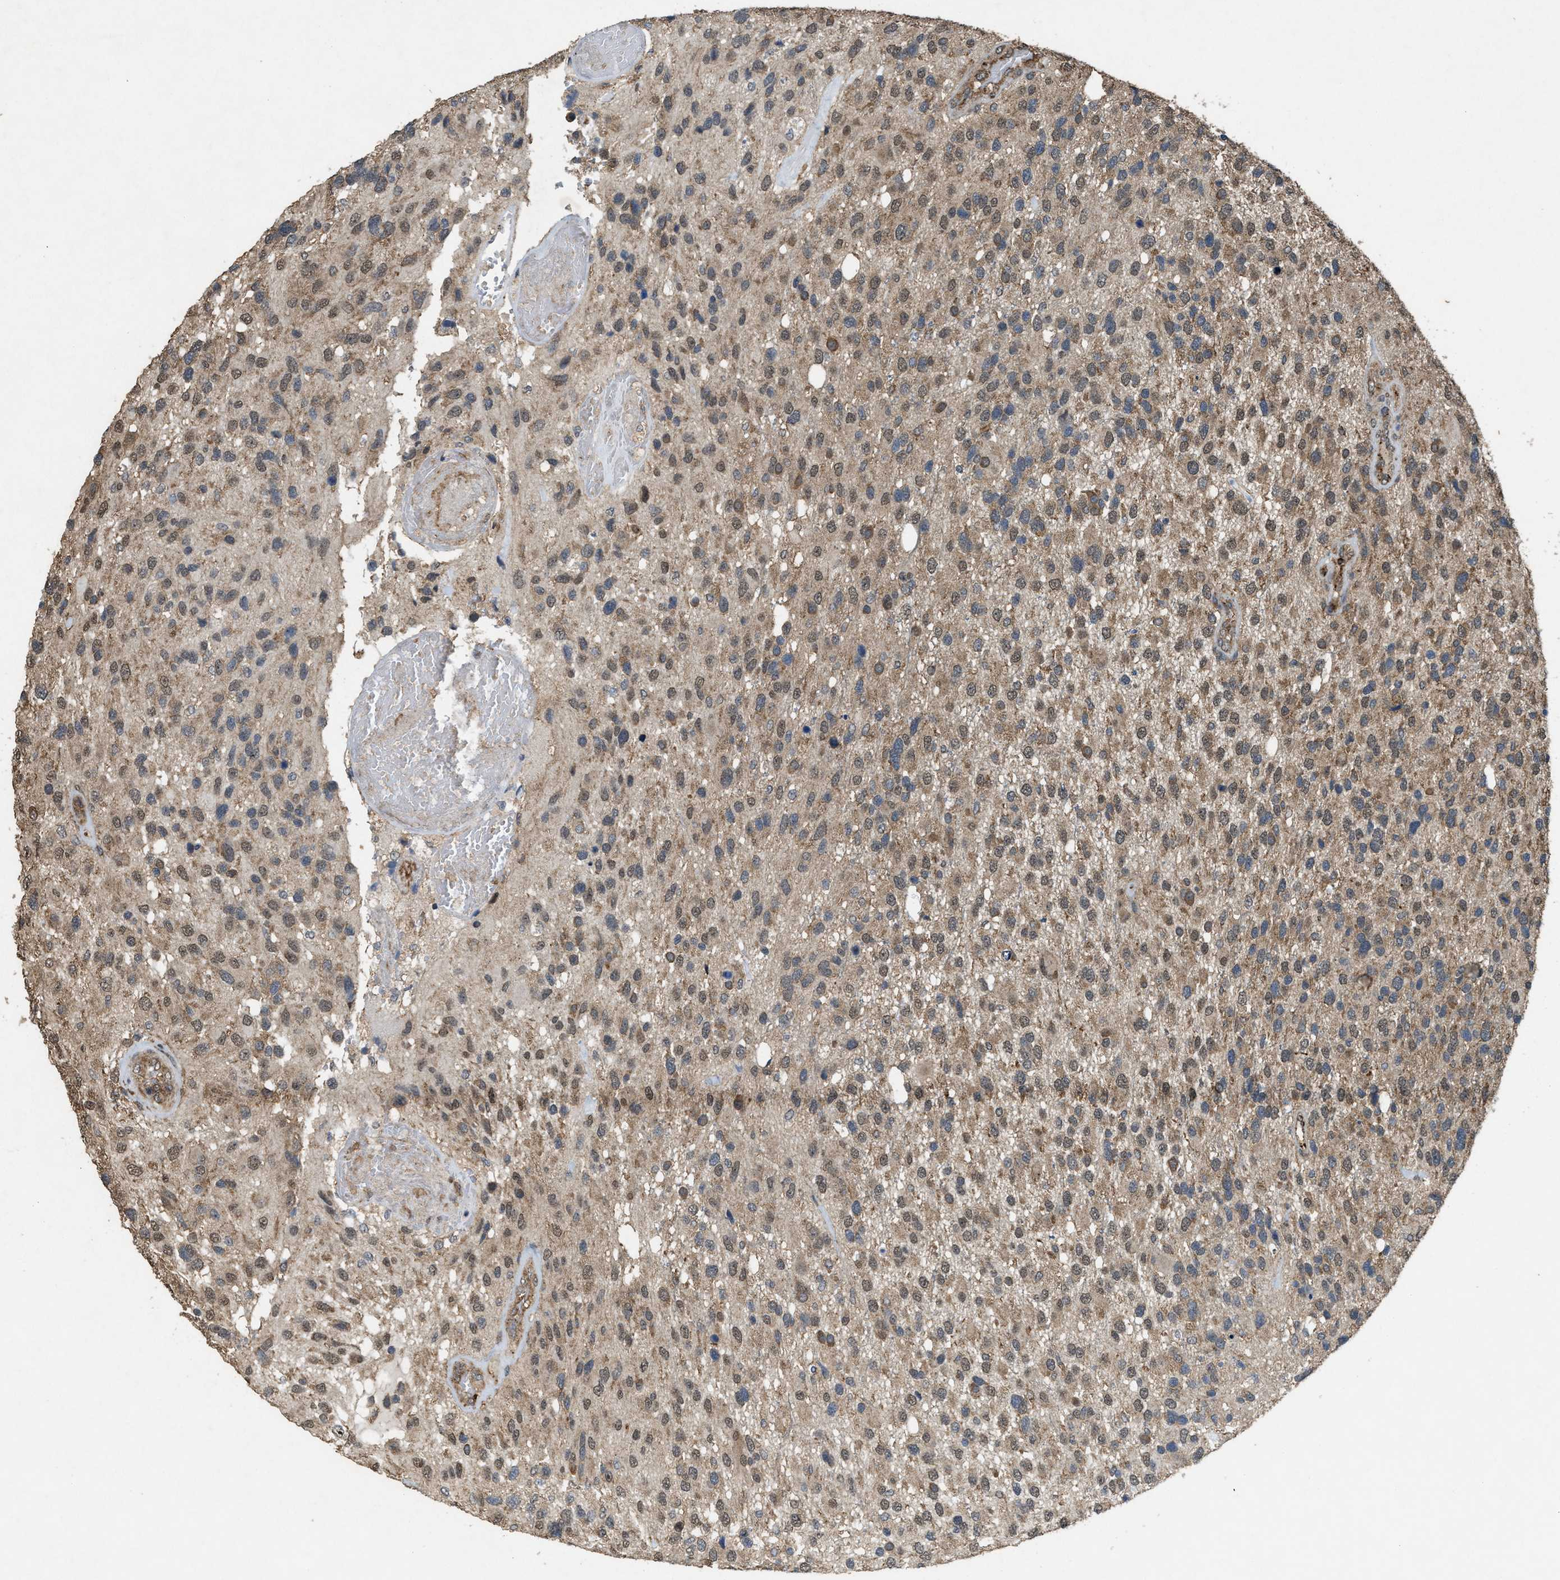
{"staining": {"intensity": "weak", "quantity": ">75%", "location": "cytoplasmic/membranous"}, "tissue": "glioma", "cell_type": "Tumor cells", "image_type": "cancer", "snomed": [{"axis": "morphology", "description": "Glioma, malignant, High grade"}, {"axis": "topography", "description": "Brain"}], "caption": "A micrograph of human glioma stained for a protein demonstrates weak cytoplasmic/membranous brown staining in tumor cells. Using DAB (3,3'-diaminobenzidine) (brown) and hematoxylin (blue) stains, captured at high magnification using brightfield microscopy.", "gene": "ARHGEF5", "patient": {"sex": "female", "age": 58}}